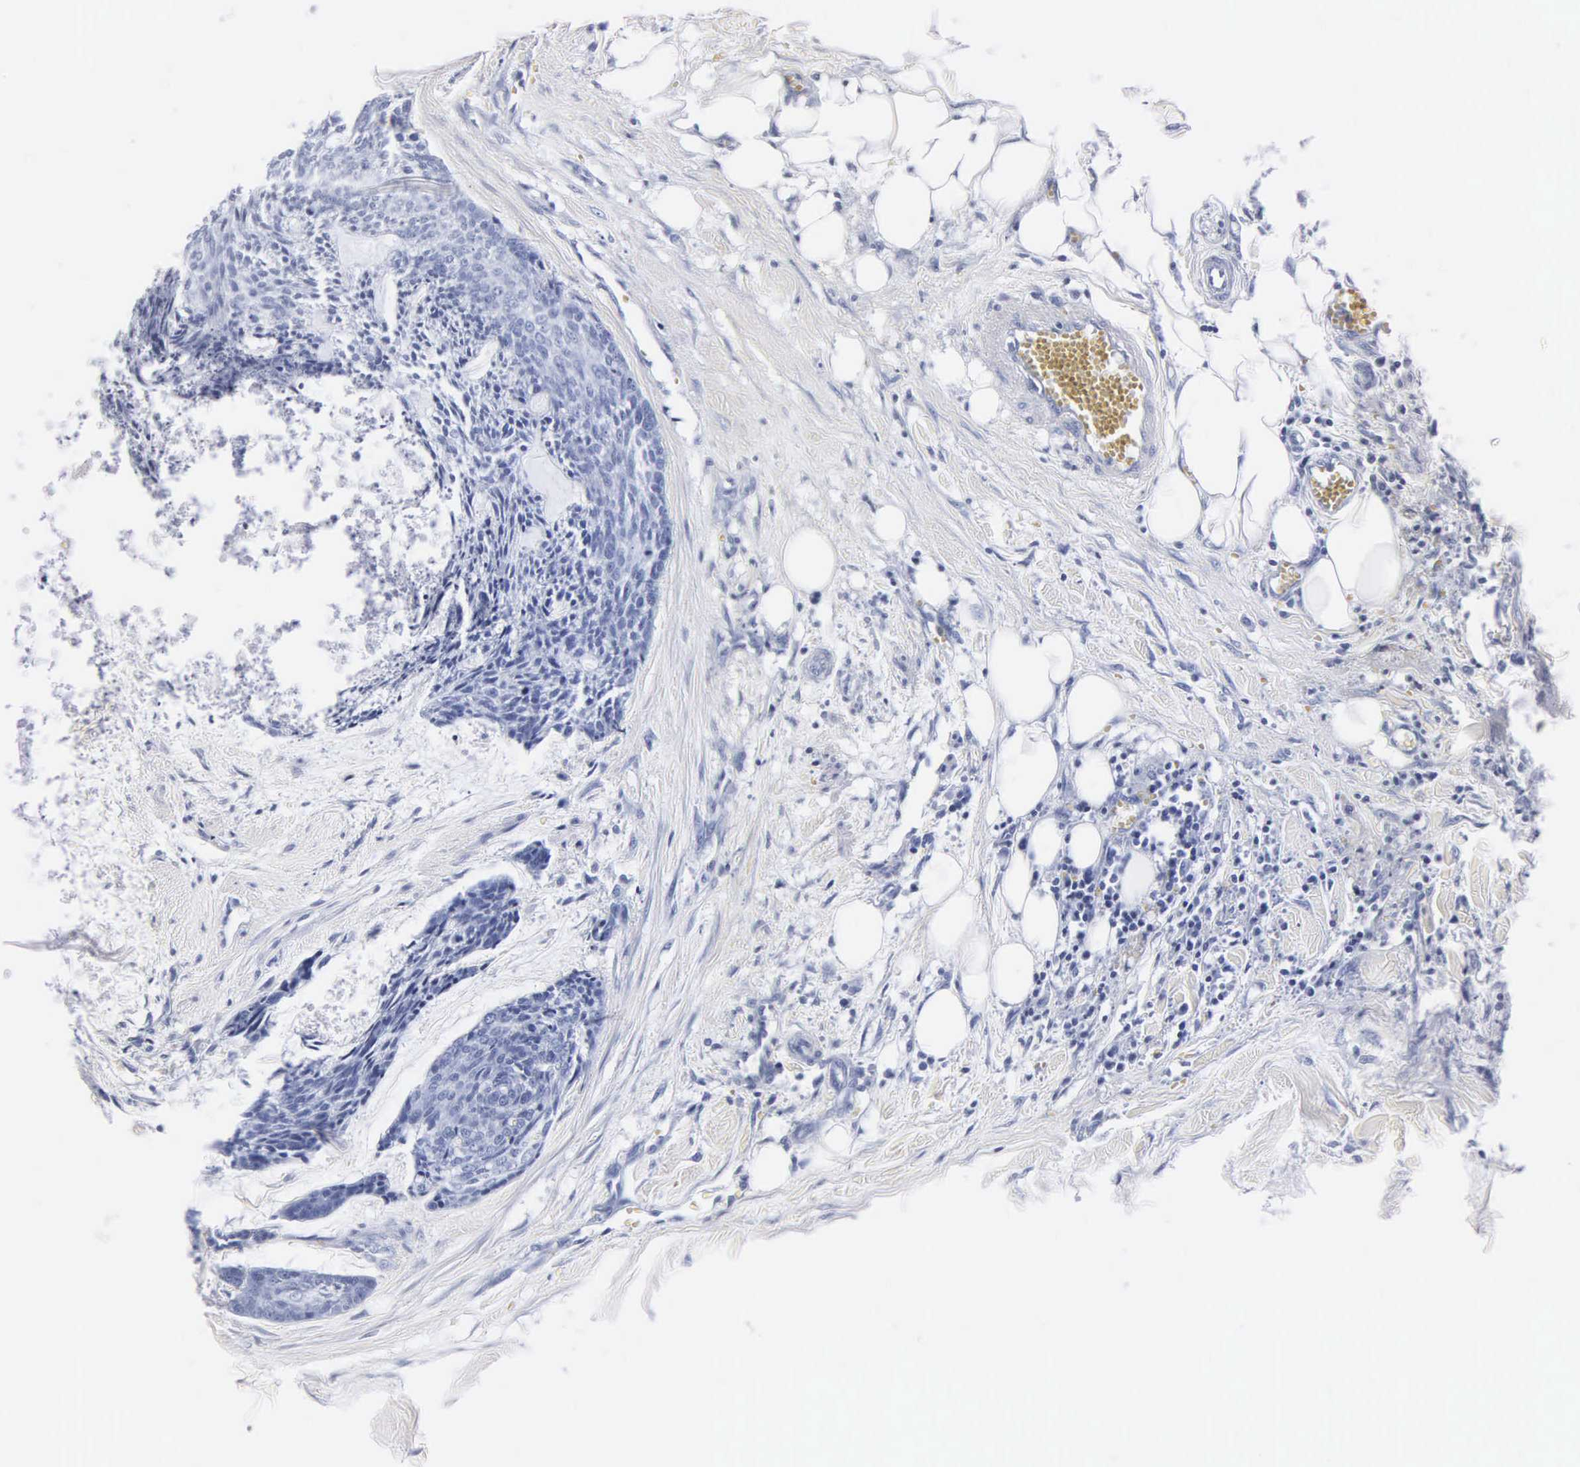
{"staining": {"intensity": "negative", "quantity": "none", "location": "none"}, "tissue": "head and neck cancer", "cell_type": "Tumor cells", "image_type": "cancer", "snomed": [{"axis": "morphology", "description": "Squamous cell carcinoma, NOS"}, {"axis": "topography", "description": "Salivary gland"}, {"axis": "topography", "description": "Head-Neck"}], "caption": "Head and neck cancer (squamous cell carcinoma) stained for a protein using immunohistochemistry demonstrates no expression tumor cells.", "gene": "MB", "patient": {"sex": "male", "age": 70}}